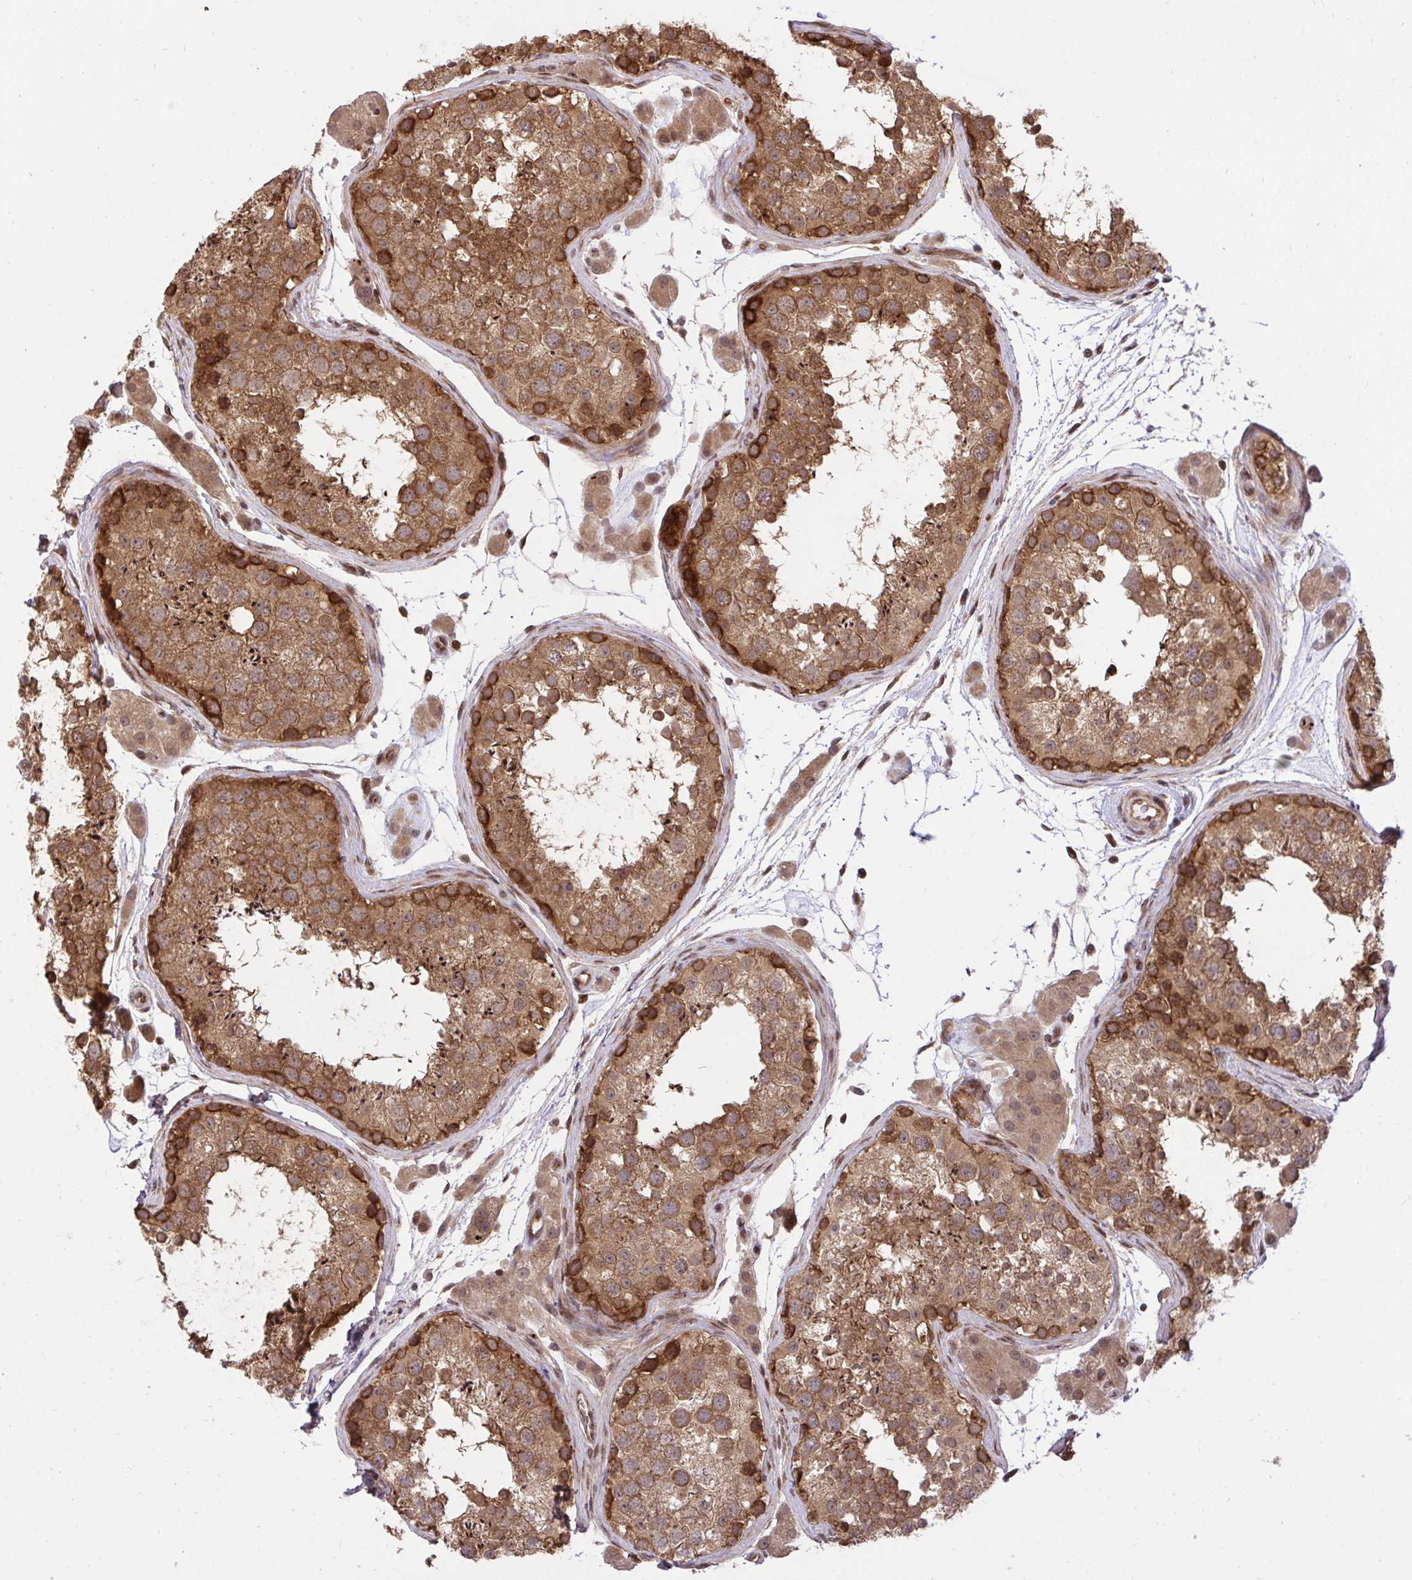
{"staining": {"intensity": "strong", "quantity": ">75%", "location": "cytoplasmic/membranous"}, "tissue": "testis", "cell_type": "Cells in seminiferous ducts", "image_type": "normal", "snomed": [{"axis": "morphology", "description": "Normal tissue, NOS"}, {"axis": "topography", "description": "Testis"}], "caption": "This is an image of IHC staining of benign testis, which shows strong staining in the cytoplasmic/membranous of cells in seminiferous ducts.", "gene": "ERI1", "patient": {"sex": "male", "age": 41}}